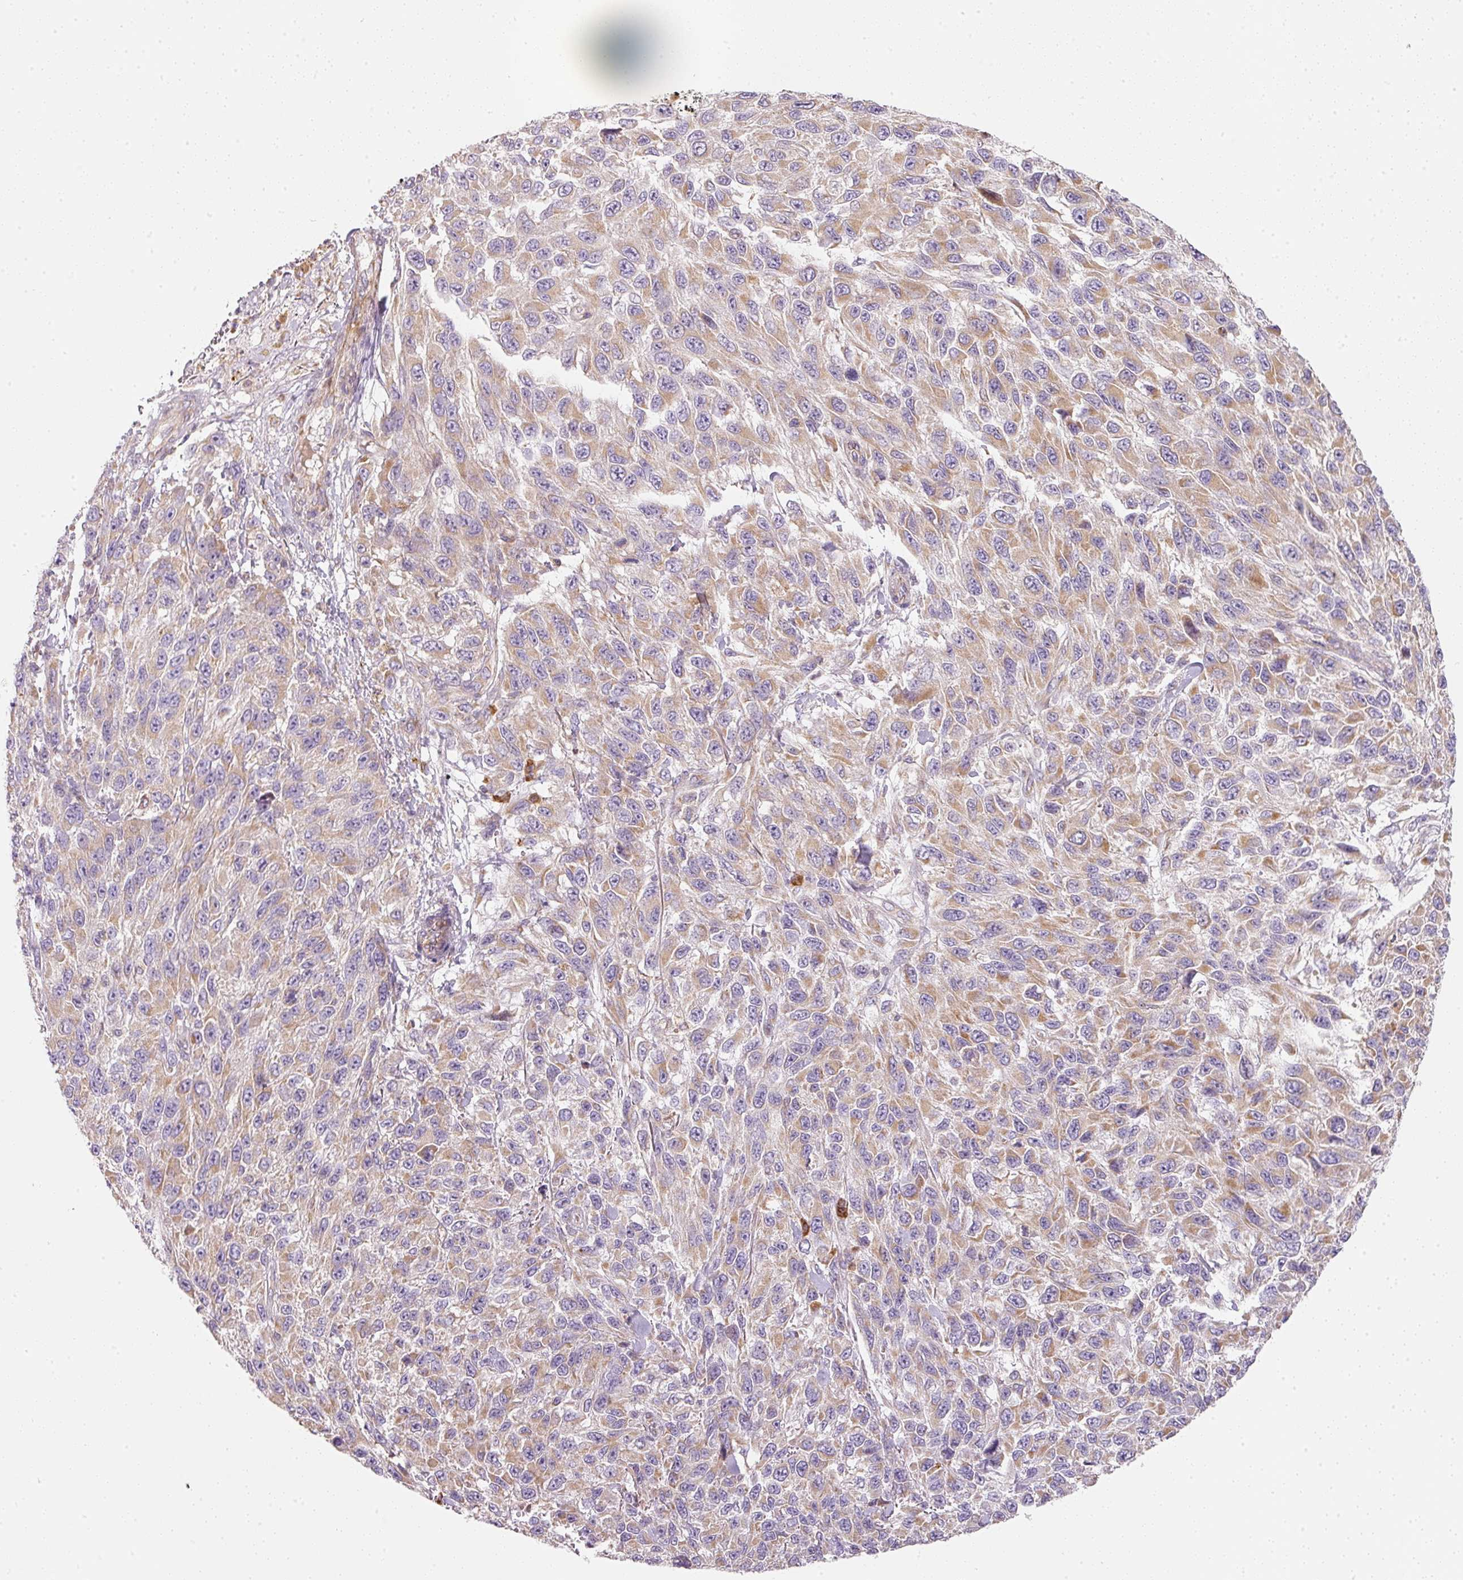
{"staining": {"intensity": "moderate", "quantity": ">75%", "location": "cytoplasmic/membranous"}, "tissue": "melanoma", "cell_type": "Tumor cells", "image_type": "cancer", "snomed": [{"axis": "morphology", "description": "Malignant melanoma, NOS"}, {"axis": "topography", "description": "Skin"}], "caption": "Melanoma was stained to show a protein in brown. There is medium levels of moderate cytoplasmic/membranous expression in approximately >75% of tumor cells.", "gene": "MORN4", "patient": {"sex": "female", "age": 96}}